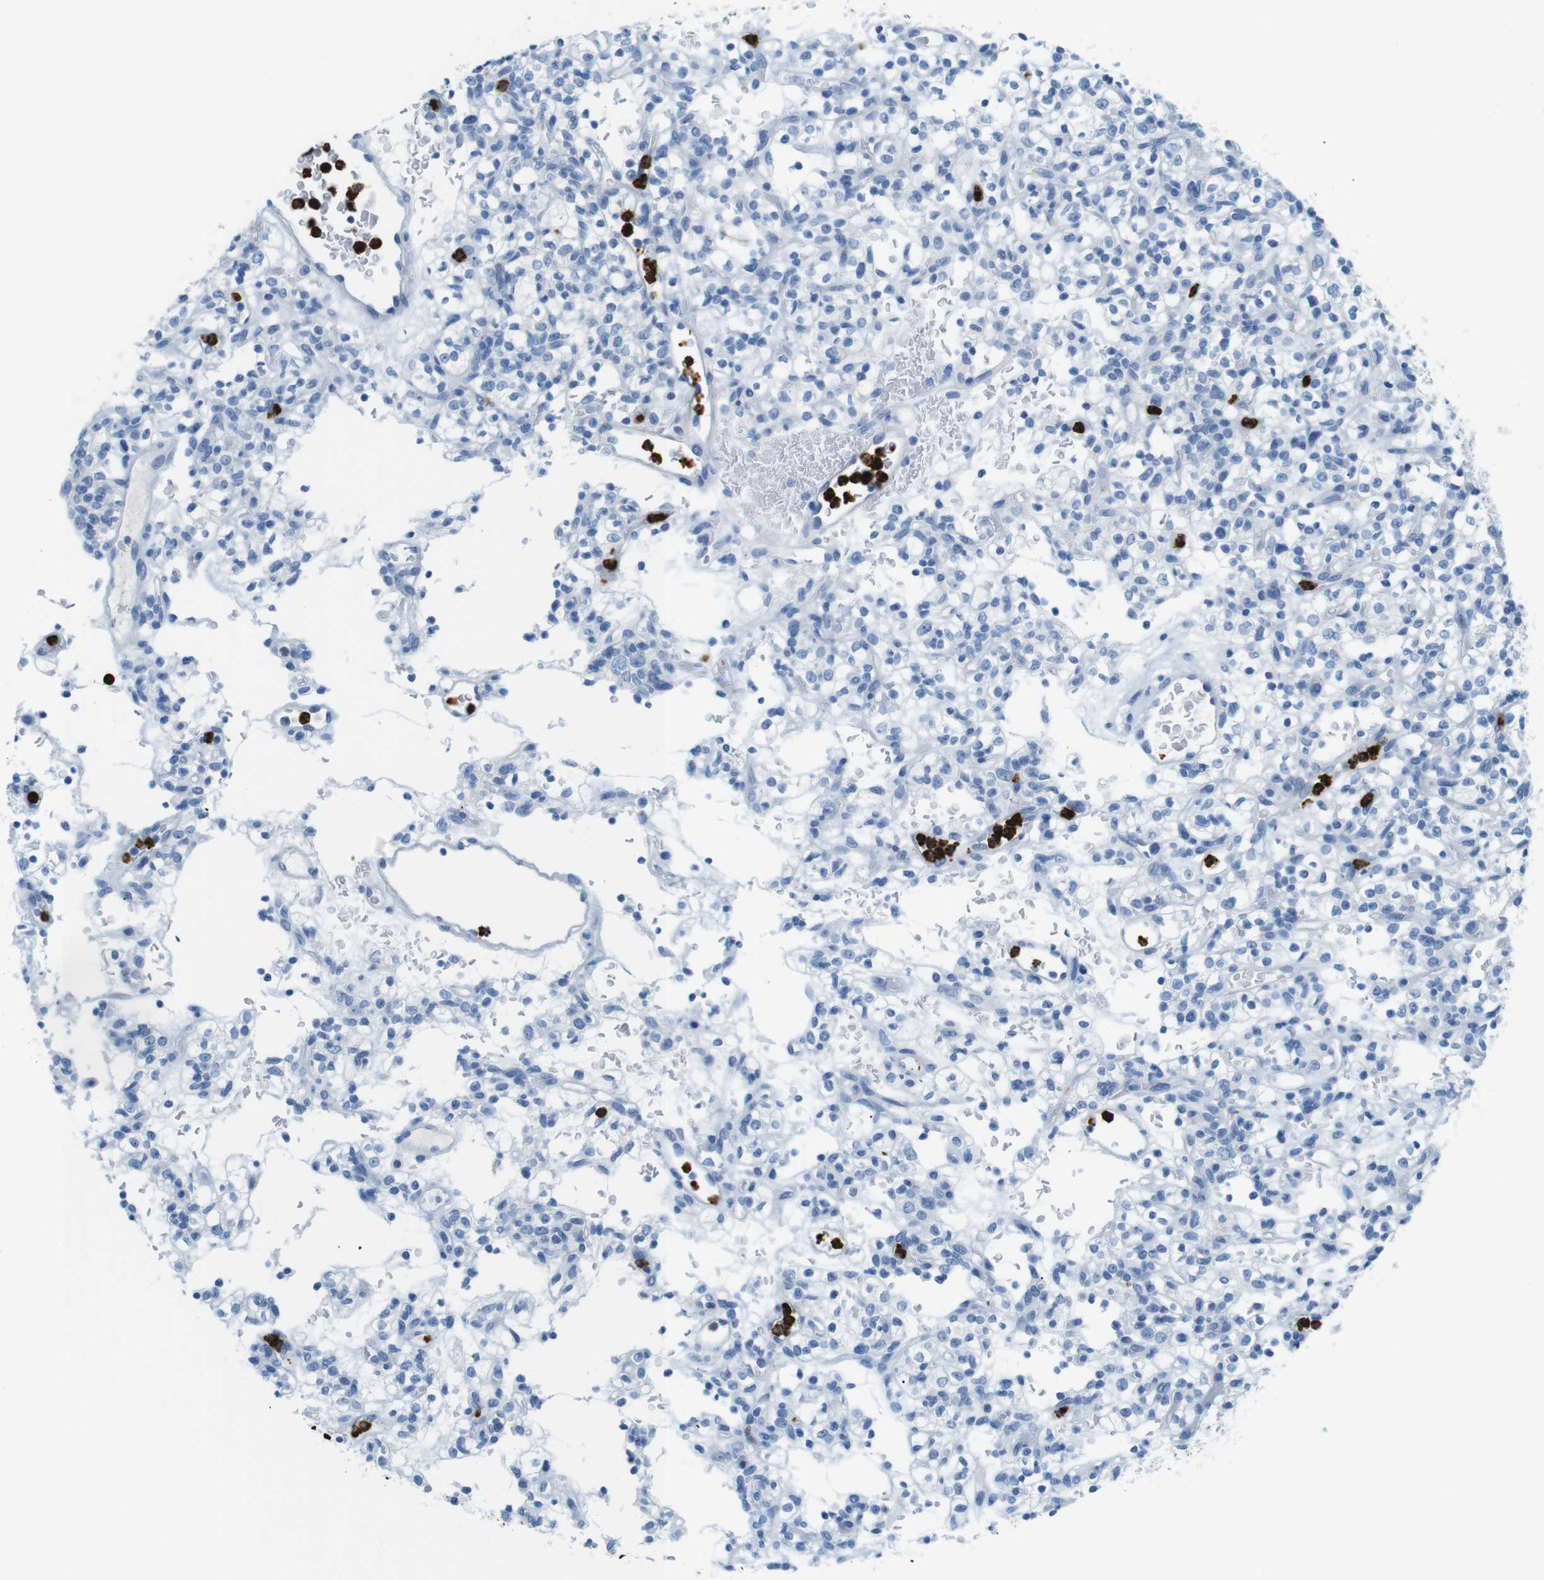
{"staining": {"intensity": "negative", "quantity": "none", "location": "none"}, "tissue": "renal cancer", "cell_type": "Tumor cells", "image_type": "cancer", "snomed": [{"axis": "morphology", "description": "Normal tissue, NOS"}, {"axis": "morphology", "description": "Adenocarcinoma, NOS"}, {"axis": "topography", "description": "Kidney"}], "caption": "DAB immunohistochemical staining of human renal cancer demonstrates no significant staining in tumor cells. (Stains: DAB (3,3'-diaminobenzidine) IHC with hematoxylin counter stain, Microscopy: brightfield microscopy at high magnification).", "gene": "MCEMP1", "patient": {"sex": "female", "age": 72}}